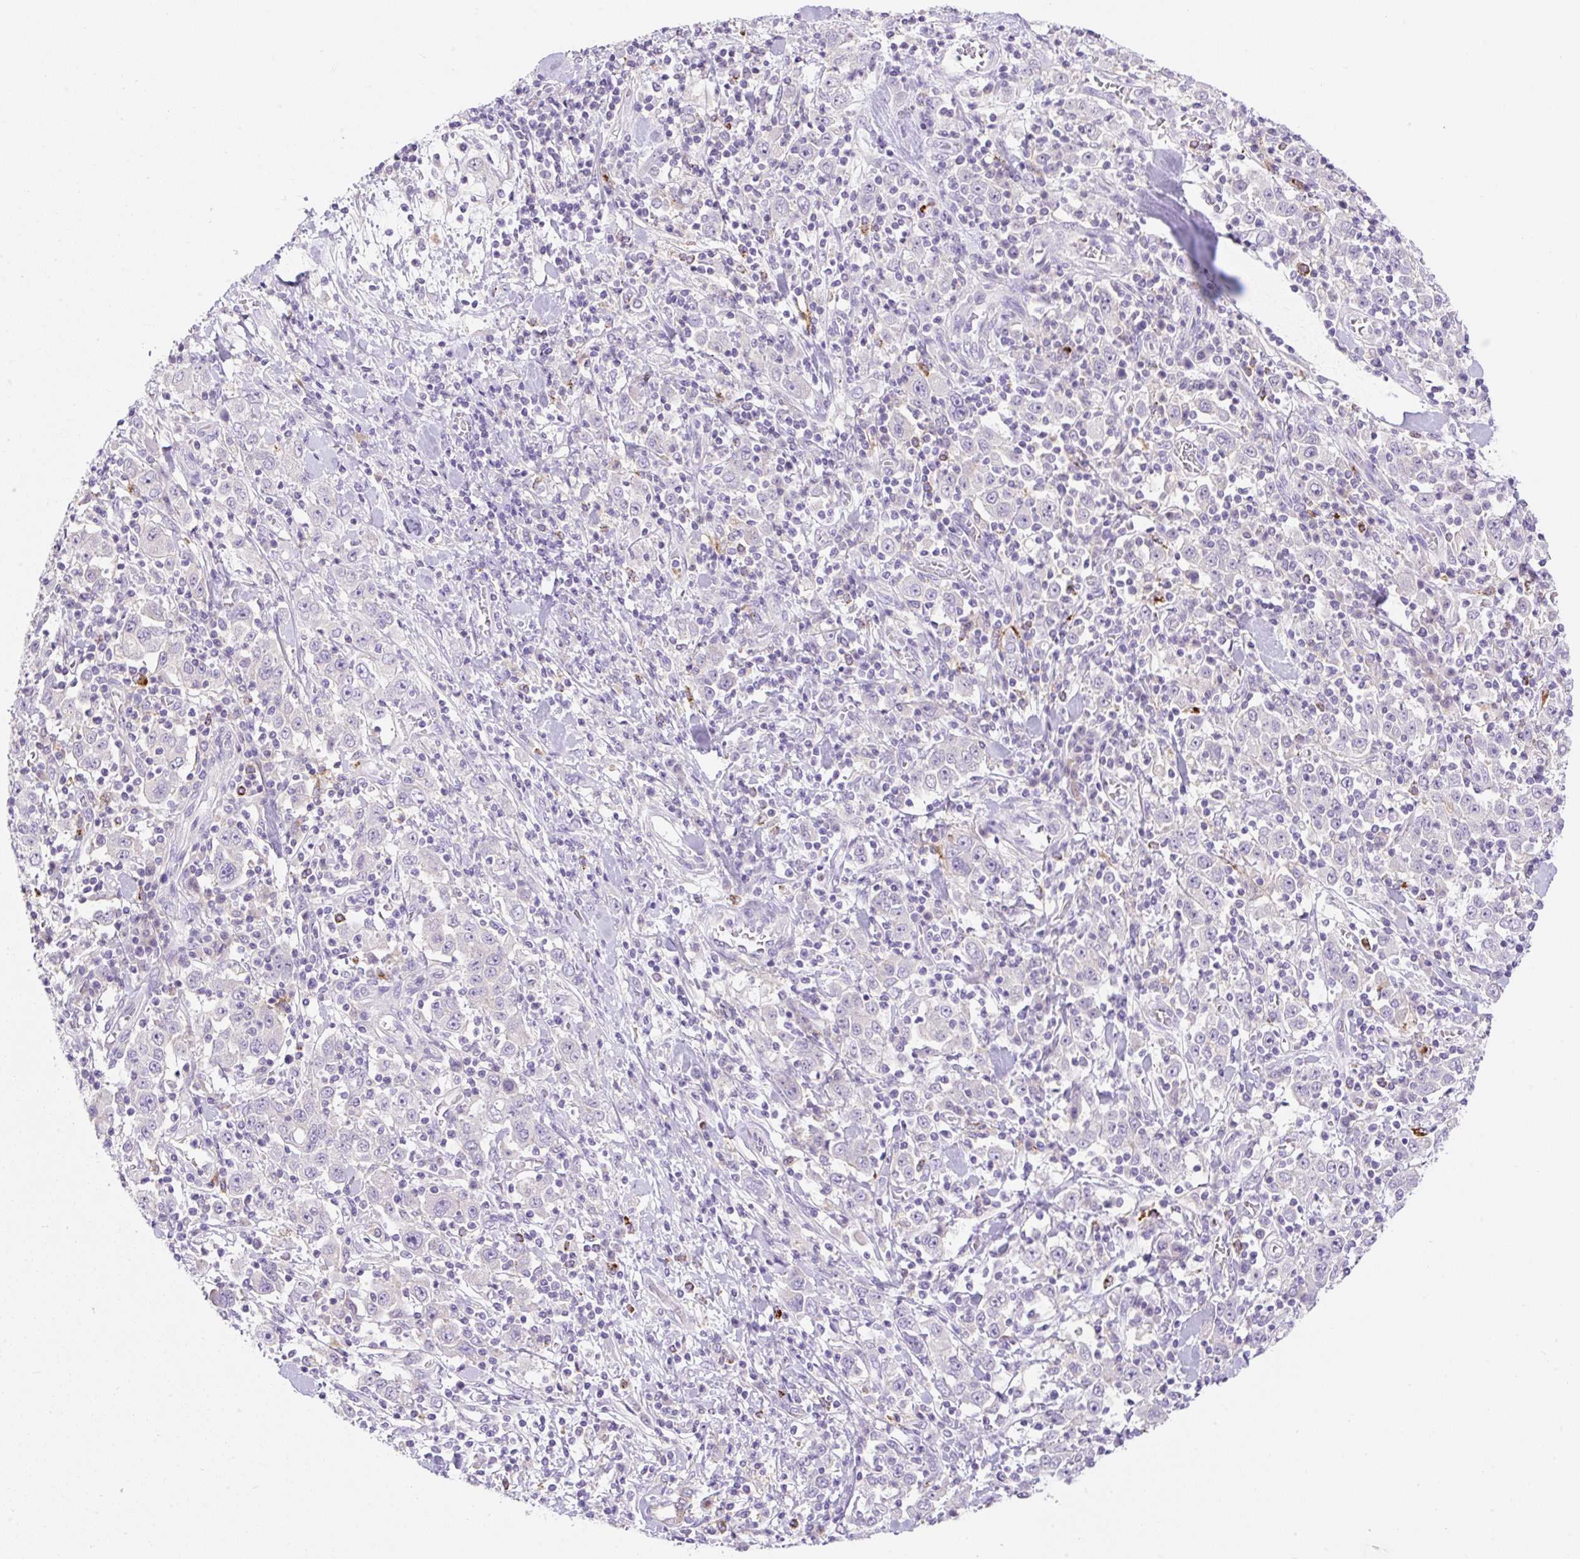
{"staining": {"intensity": "negative", "quantity": "none", "location": "none"}, "tissue": "stomach cancer", "cell_type": "Tumor cells", "image_type": "cancer", "snomed": [{"axis": "morphology", "description": "Normal tissue, NOS"}, {"axis": "morphology", "description": "Adenocarcinoma, NOS"}, {"axis": "topography", "description": "Stomach, upper"}, {"axis": "topography", "description": "Stomach"}], "caption": "IHC of stomach cancer (adenocarcinoma) displays no expression in tumor cells. (DAB (3,3'-diaminobenzidine) immunohistochemistry (IHC) with hematoxylin counter stain).", "gene": "TDRD15", "patient": {"sex": "male", "age": 59}}